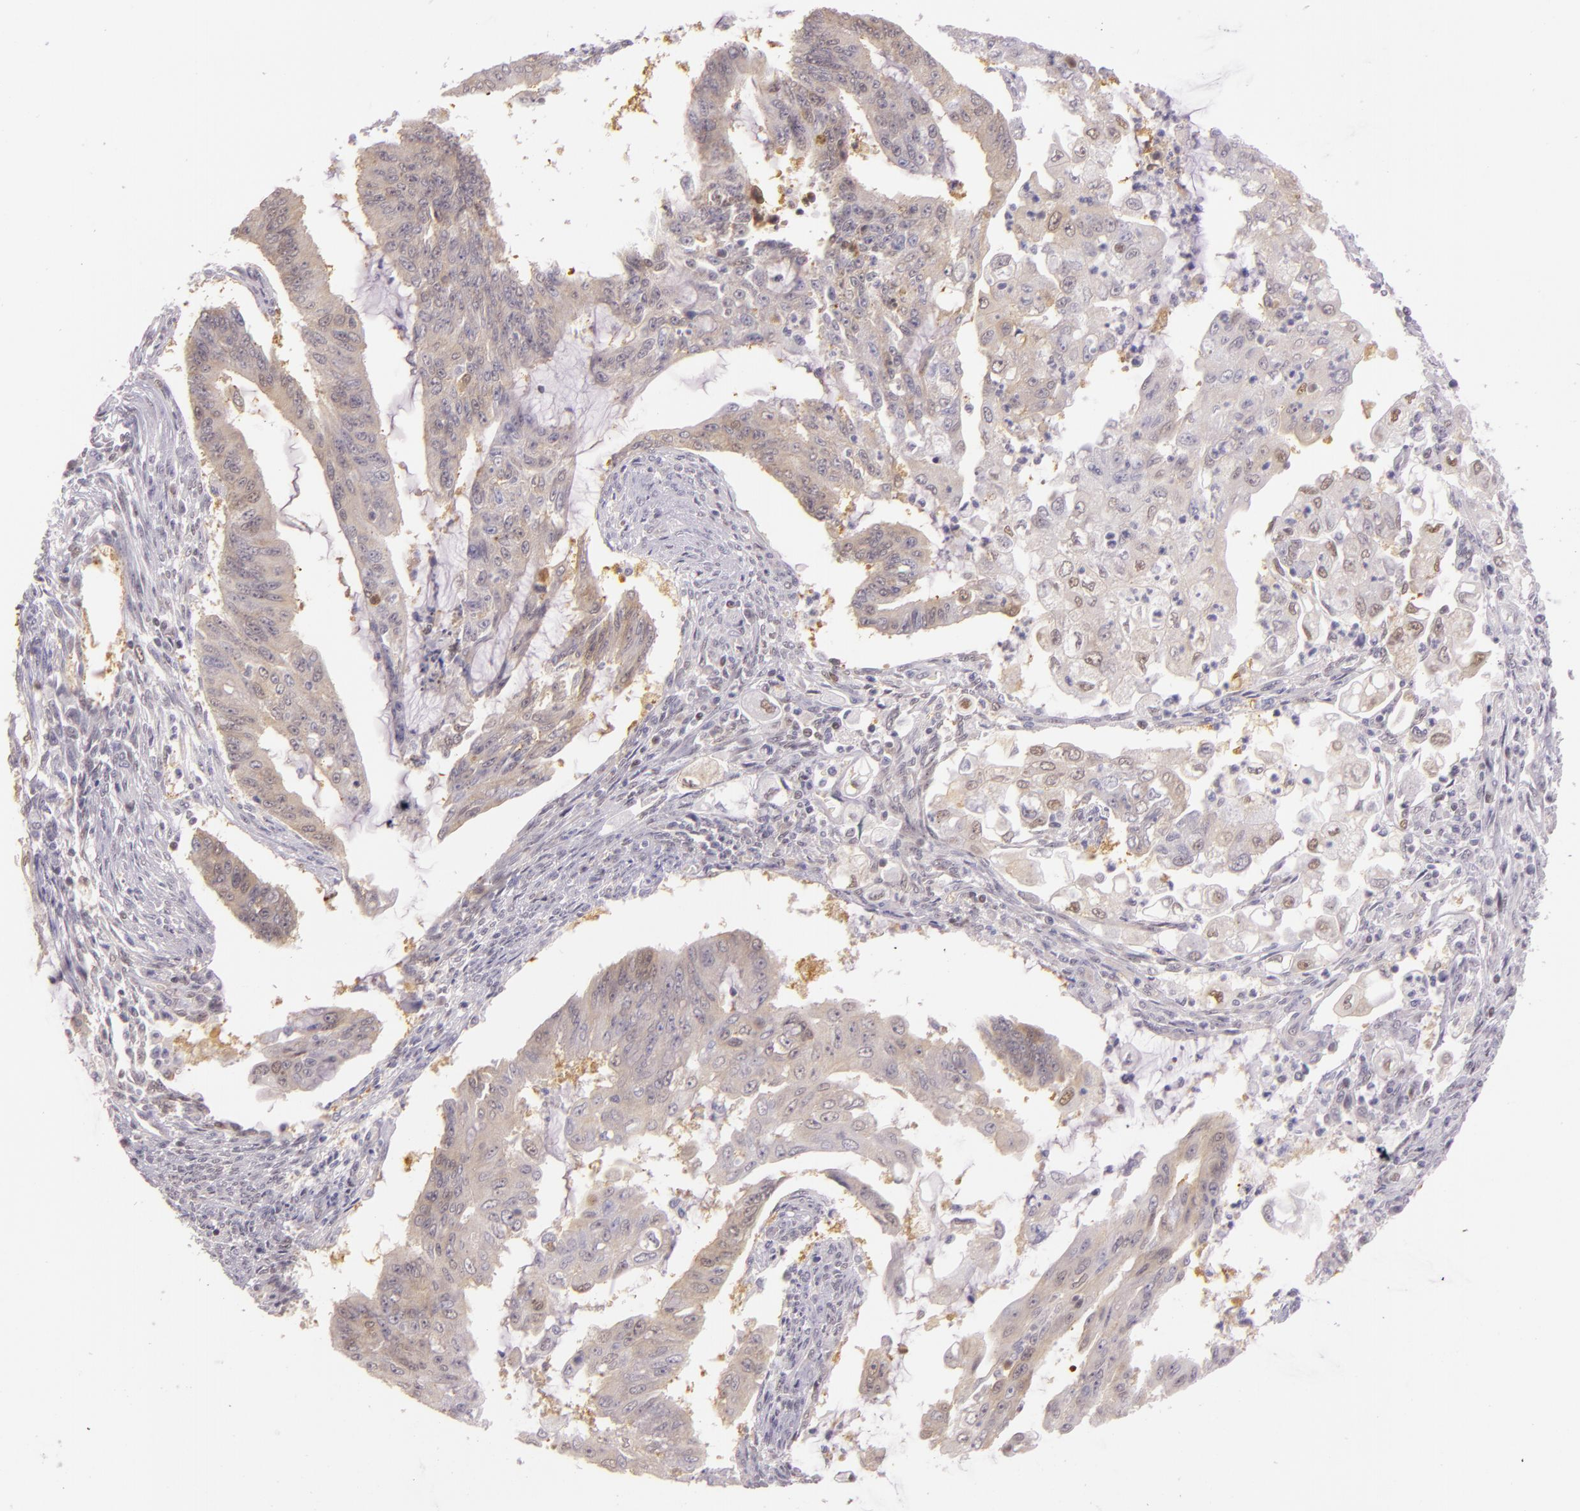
{"staining": {"intensity": "weak", "quantity": ">75%", "location": "cytoplasmic/membranous"}, "tissue": "endometrial cancer", "cell_type": "Tumor cells", "image_type": "cancer", "snomed": [{"axis": "morphology", "description": "Adenocarcinoma, NOS"}, {"axis": "topography", "description": "Endometrium"}], "caption": "High-magnification brightfield microscopy of endometrial cancer (adenocarcinoma) stained with DAB (brown) and counterstained with hematoxylin (blue). tumor cells exhibit weak cytoplasmic/membranous positivity is present in about>75% of cells.", "gene": "HSPA8", "patient": {"sex": "female", "age": 75}}